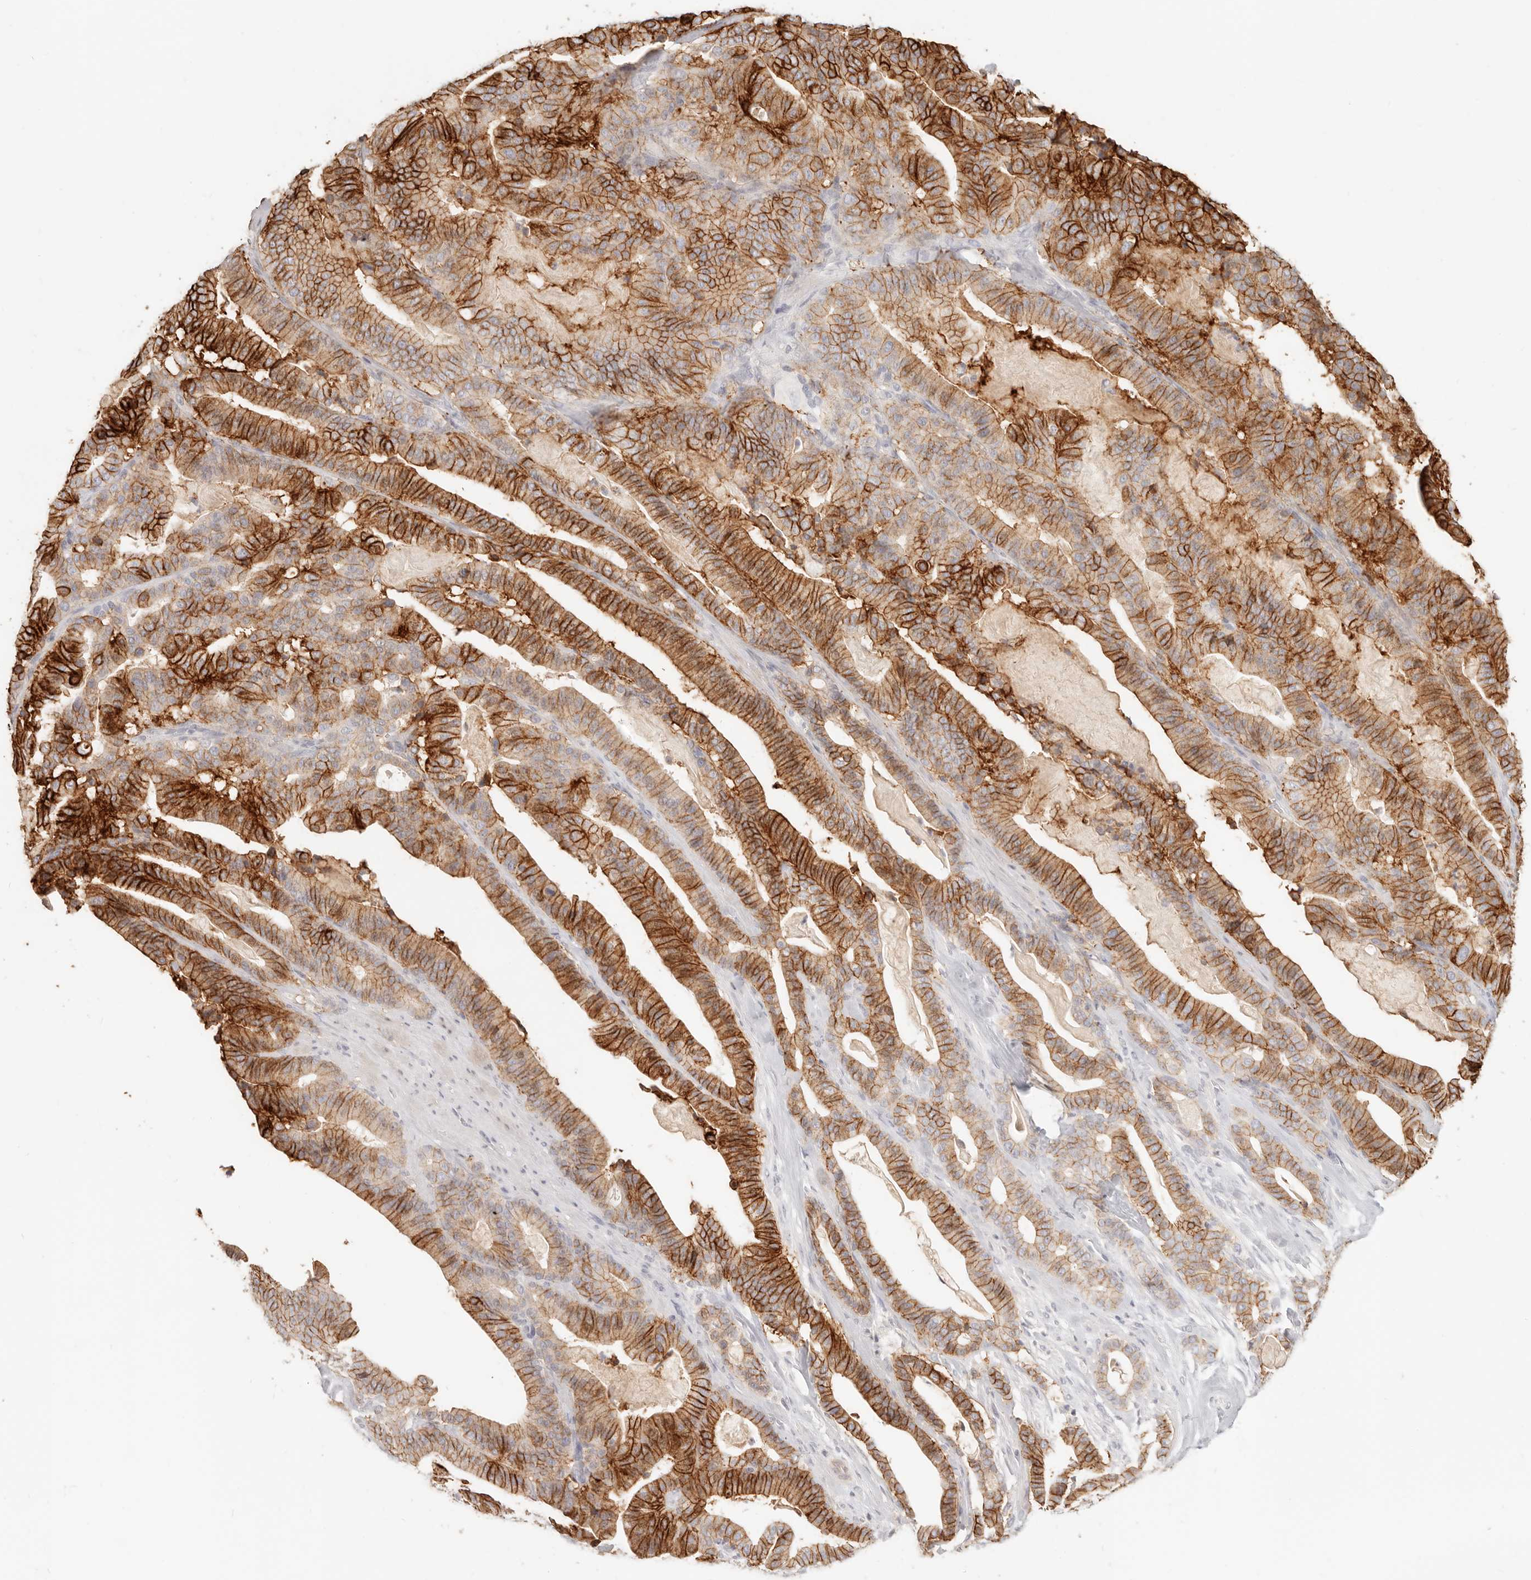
{"staining": {"intensity": "strong", "quantity": ">75%", "location": "cytoplasmic/membranous"}, "tissue": "pancreatic cancer", "cell_type": "Tumor cells", "image_type": "cancer", "snomed": [{"axis": "morphology", "description": "Adenocarcinoma, NOS"}, {"axis": "topography", "description": "Pancreas"}], "caption": "A high amount of strong cytoplasmic/membranous positivity is seen in about >75% of tumor cells in adenocarcinoma (pancreatic) tissue.", "gene": "EPCAM", "patient": {"sex": "male", "age": 63}}